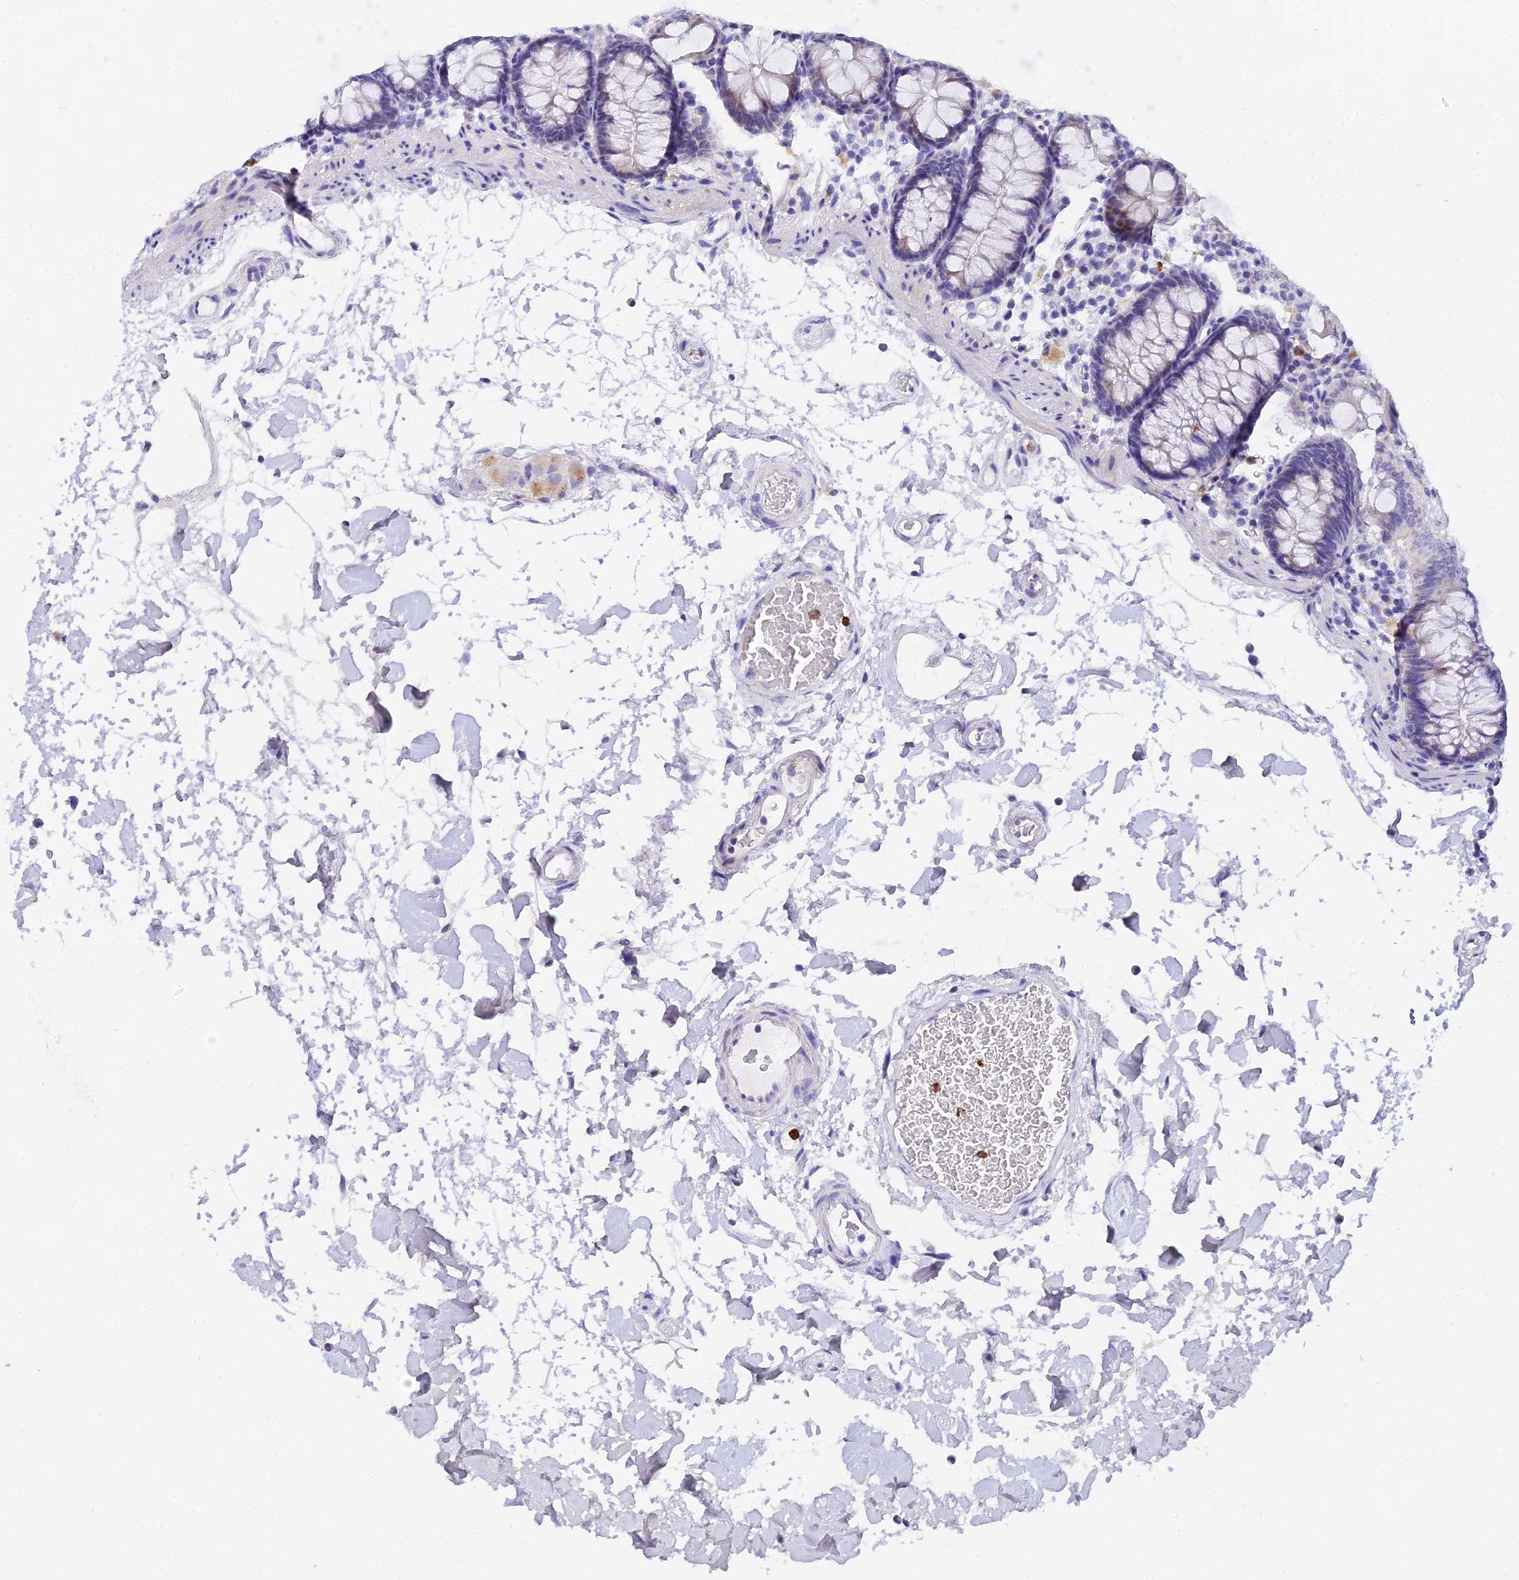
{"staining": {"intensity": "negative", "quantity": "none", "location": "none"}, "tissue": "colon", "cell_type": "Endothelial cells", "image_type": "normal", "snomed": [{"axis": "morphology", "description": "Normal tissue, NOS"}, {"axis": "topography", "description": "Colon"}], "caption": "IHC micrograph of normal human colon stained for a protein (brown), which displays no positivity in endothelial cells.", "gene": "VWC2L", "patient": {"sex": "male", "age": 75}}